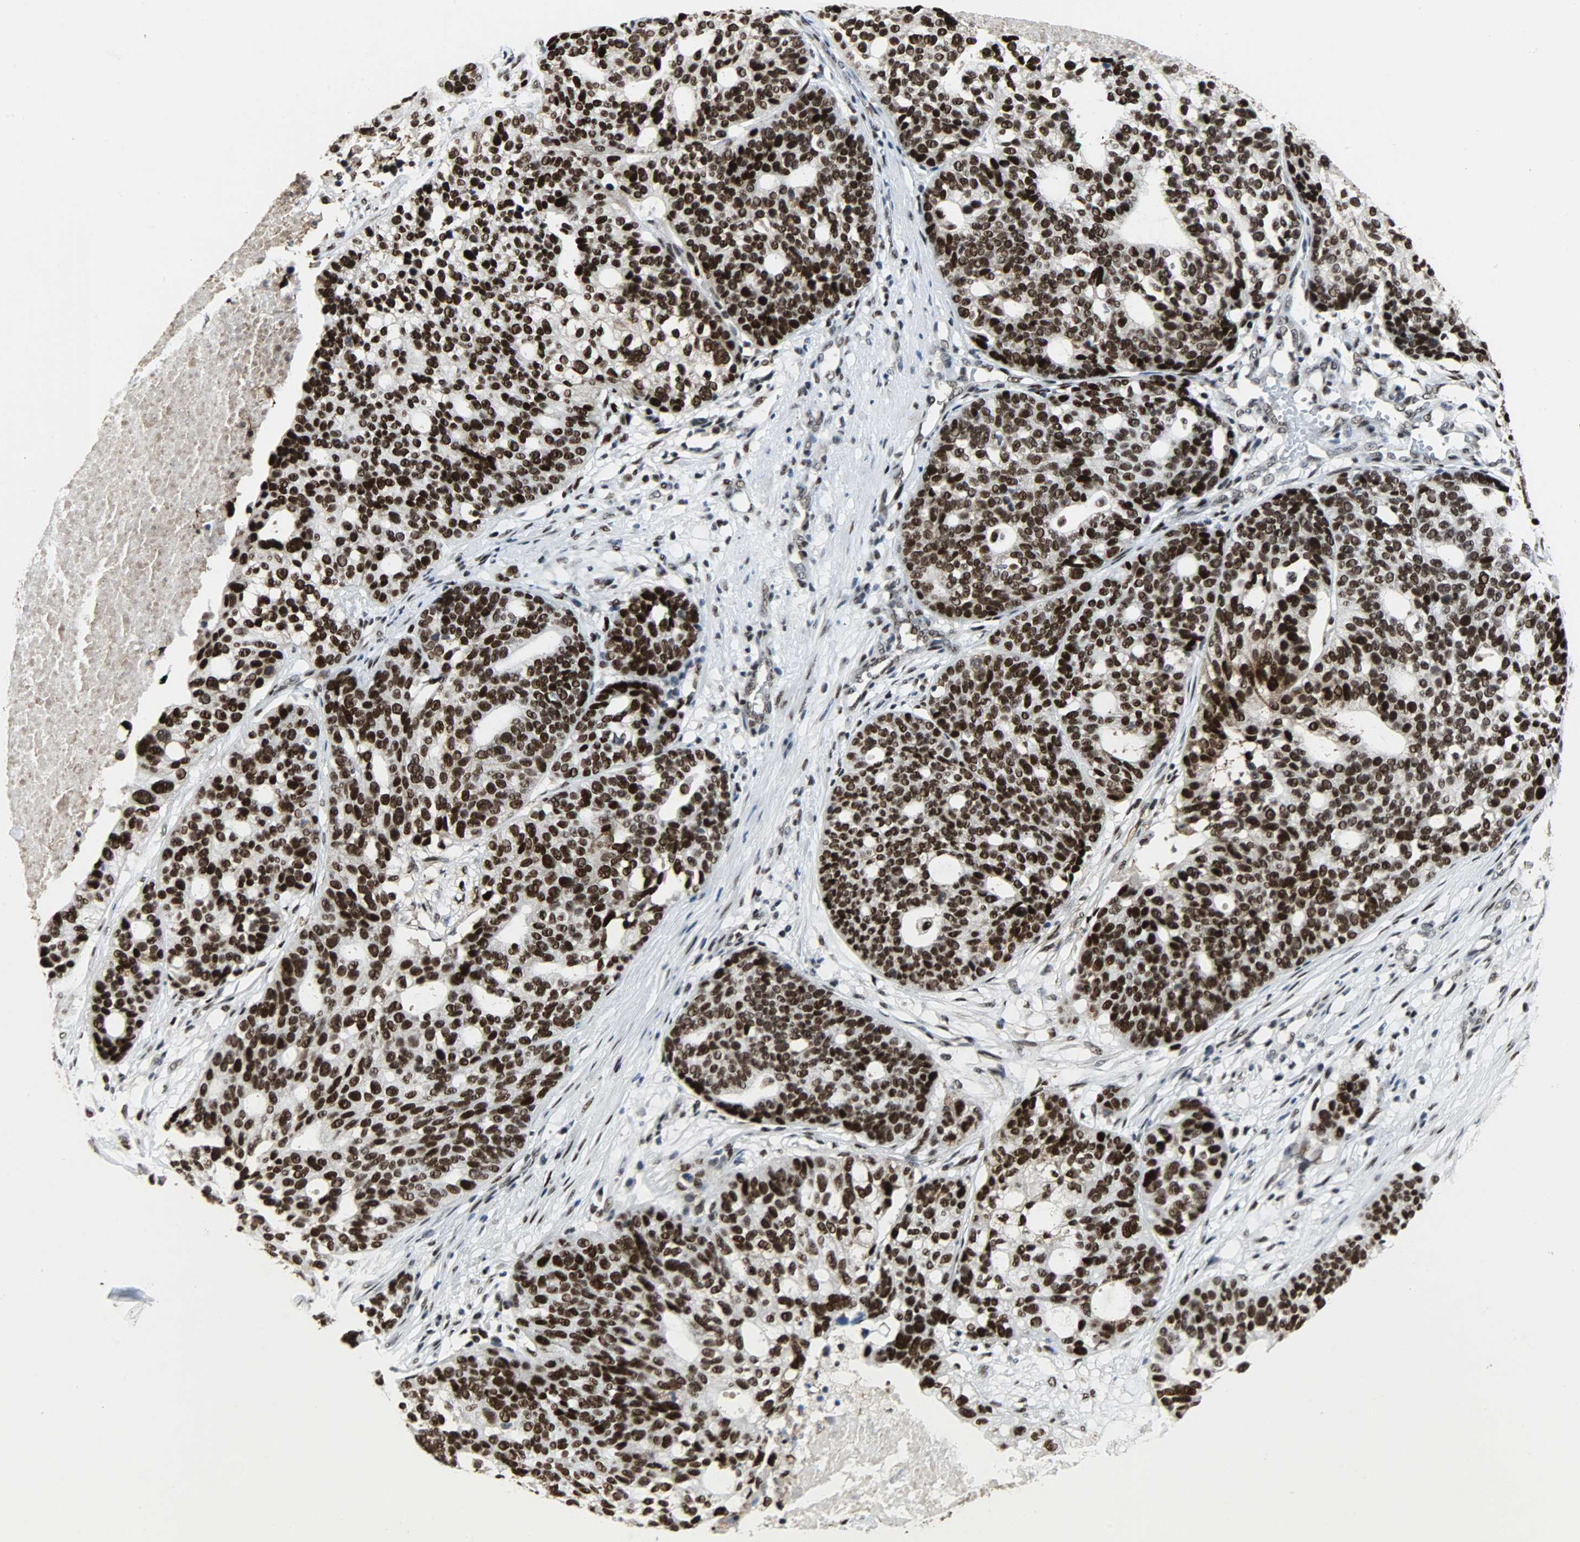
{"staining": {"intensity": "strong", "quantity": ">75%", "location": "nuclear"}, "tissue": "ovarian cancer", "cell_type": "Tumor cells", "image_type": "cancer", "snomed": [{"axis": "morphology", "description": "Cystadenocarcinoma, serous, NOS"}, {"axis": "topography", "description": "Ovary"}], "caption": "Tumor cells exhibit high levels of strong nuclear positivity in about >75% of cells in ovarian cancer (serous cystadenocarcinoma).", "gene": "SSB", "patient": {"sex": "female", "age": 59}}